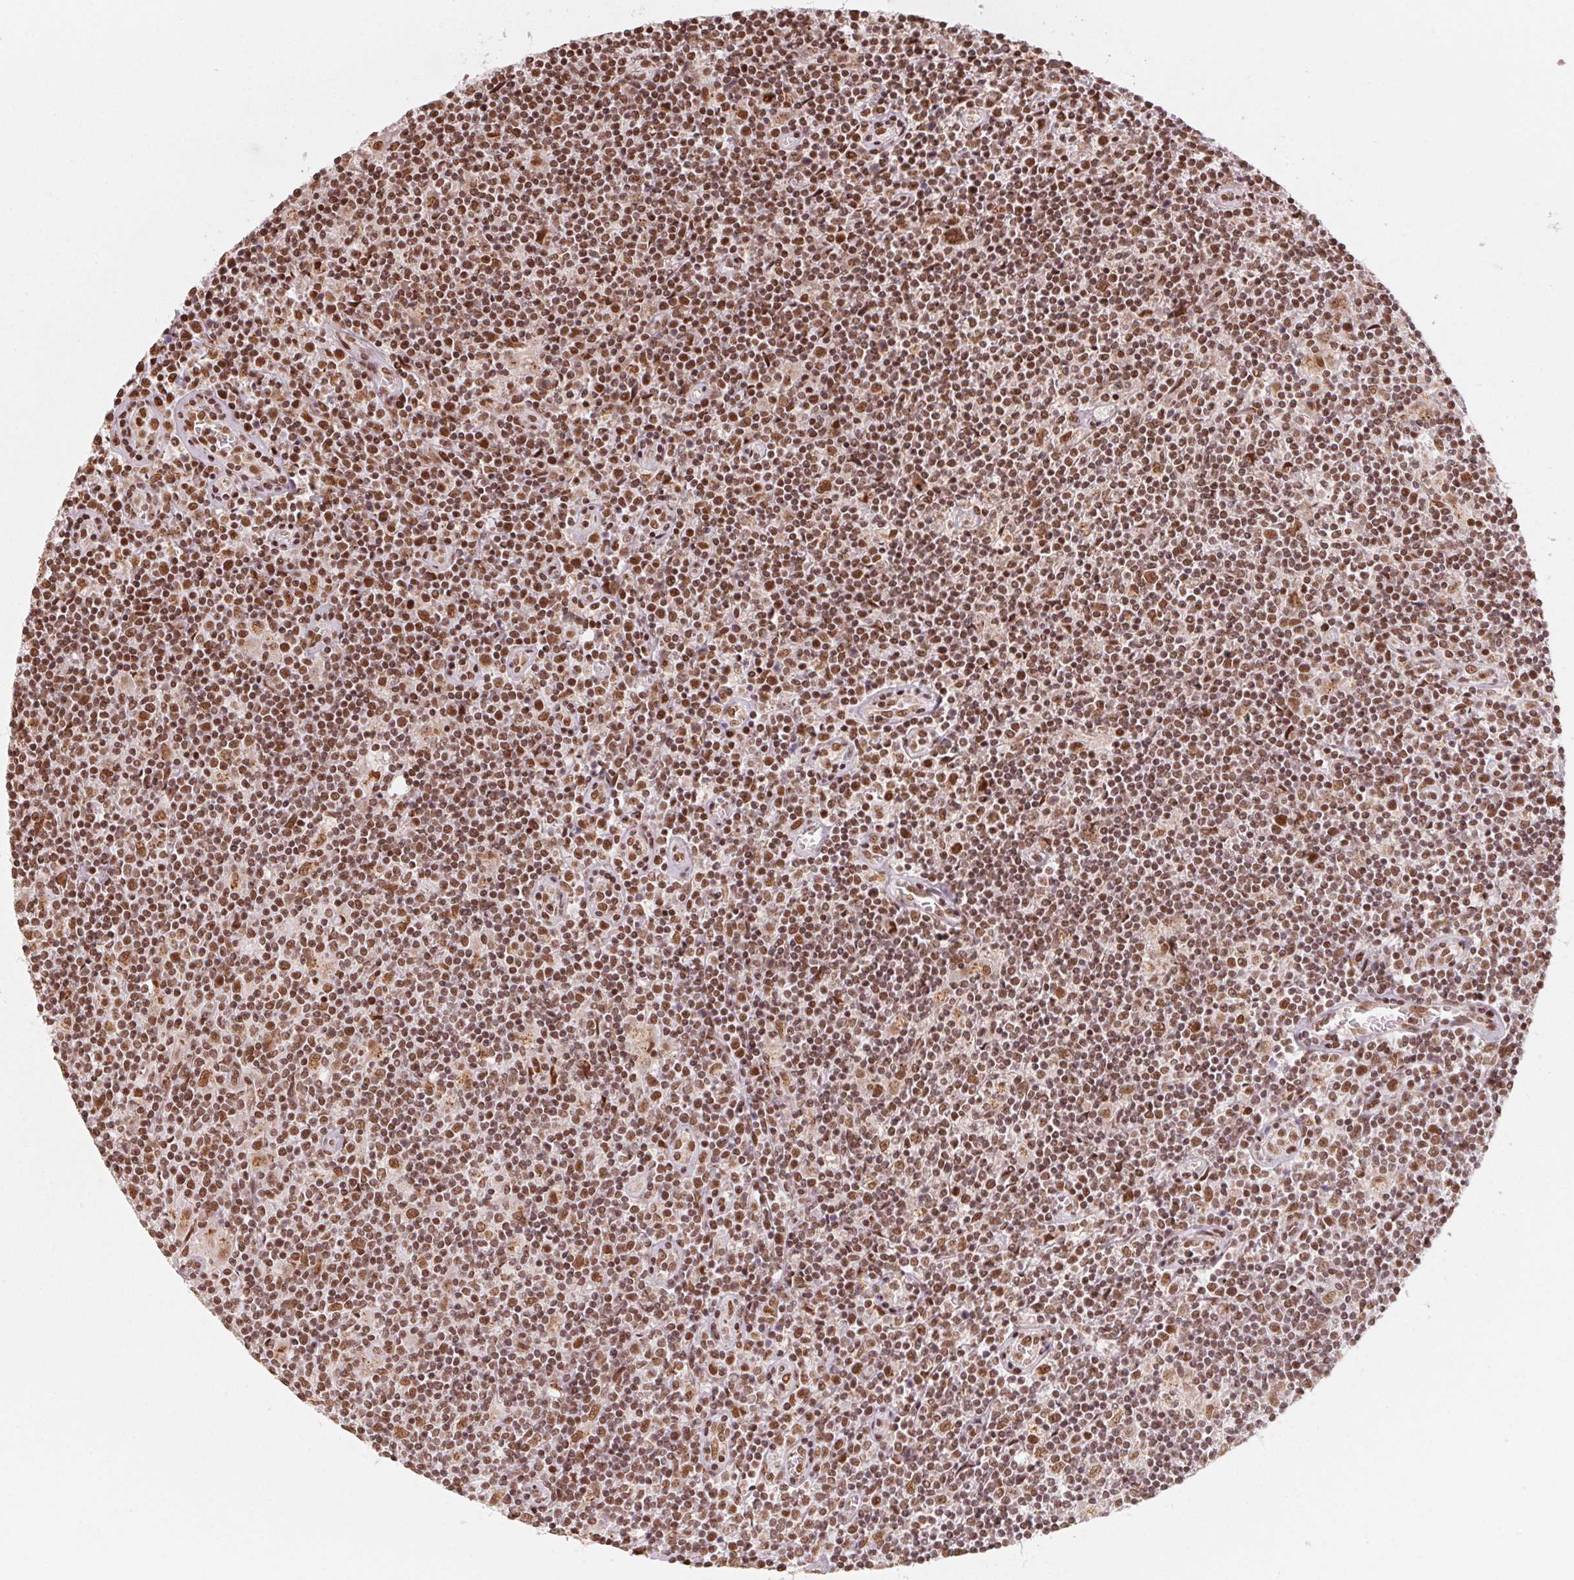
{"staining": {"intensity": "moderate", "quantity": ">75%", "location": "nuclear"}, "tissue": "lymphoma", "cell_type": "Tumor cells", "image_type": "cancer", "snomed": [{"axis": "morphology", "description": "Hodgkin's disease, NOS"}, {"axis": "topography", "description": "Lymph node"}], "caption": "The image exhibits staining of lymphoma, revealing moderate nuclear protein positivity (brown color) within tumor cells. (Stains: DAB in brown, nuclei in blue, Microscopy: brightfield microscopy at high magnification).", "gene": "TOPORS", "patient": {"sex": "male", "age": 40}}